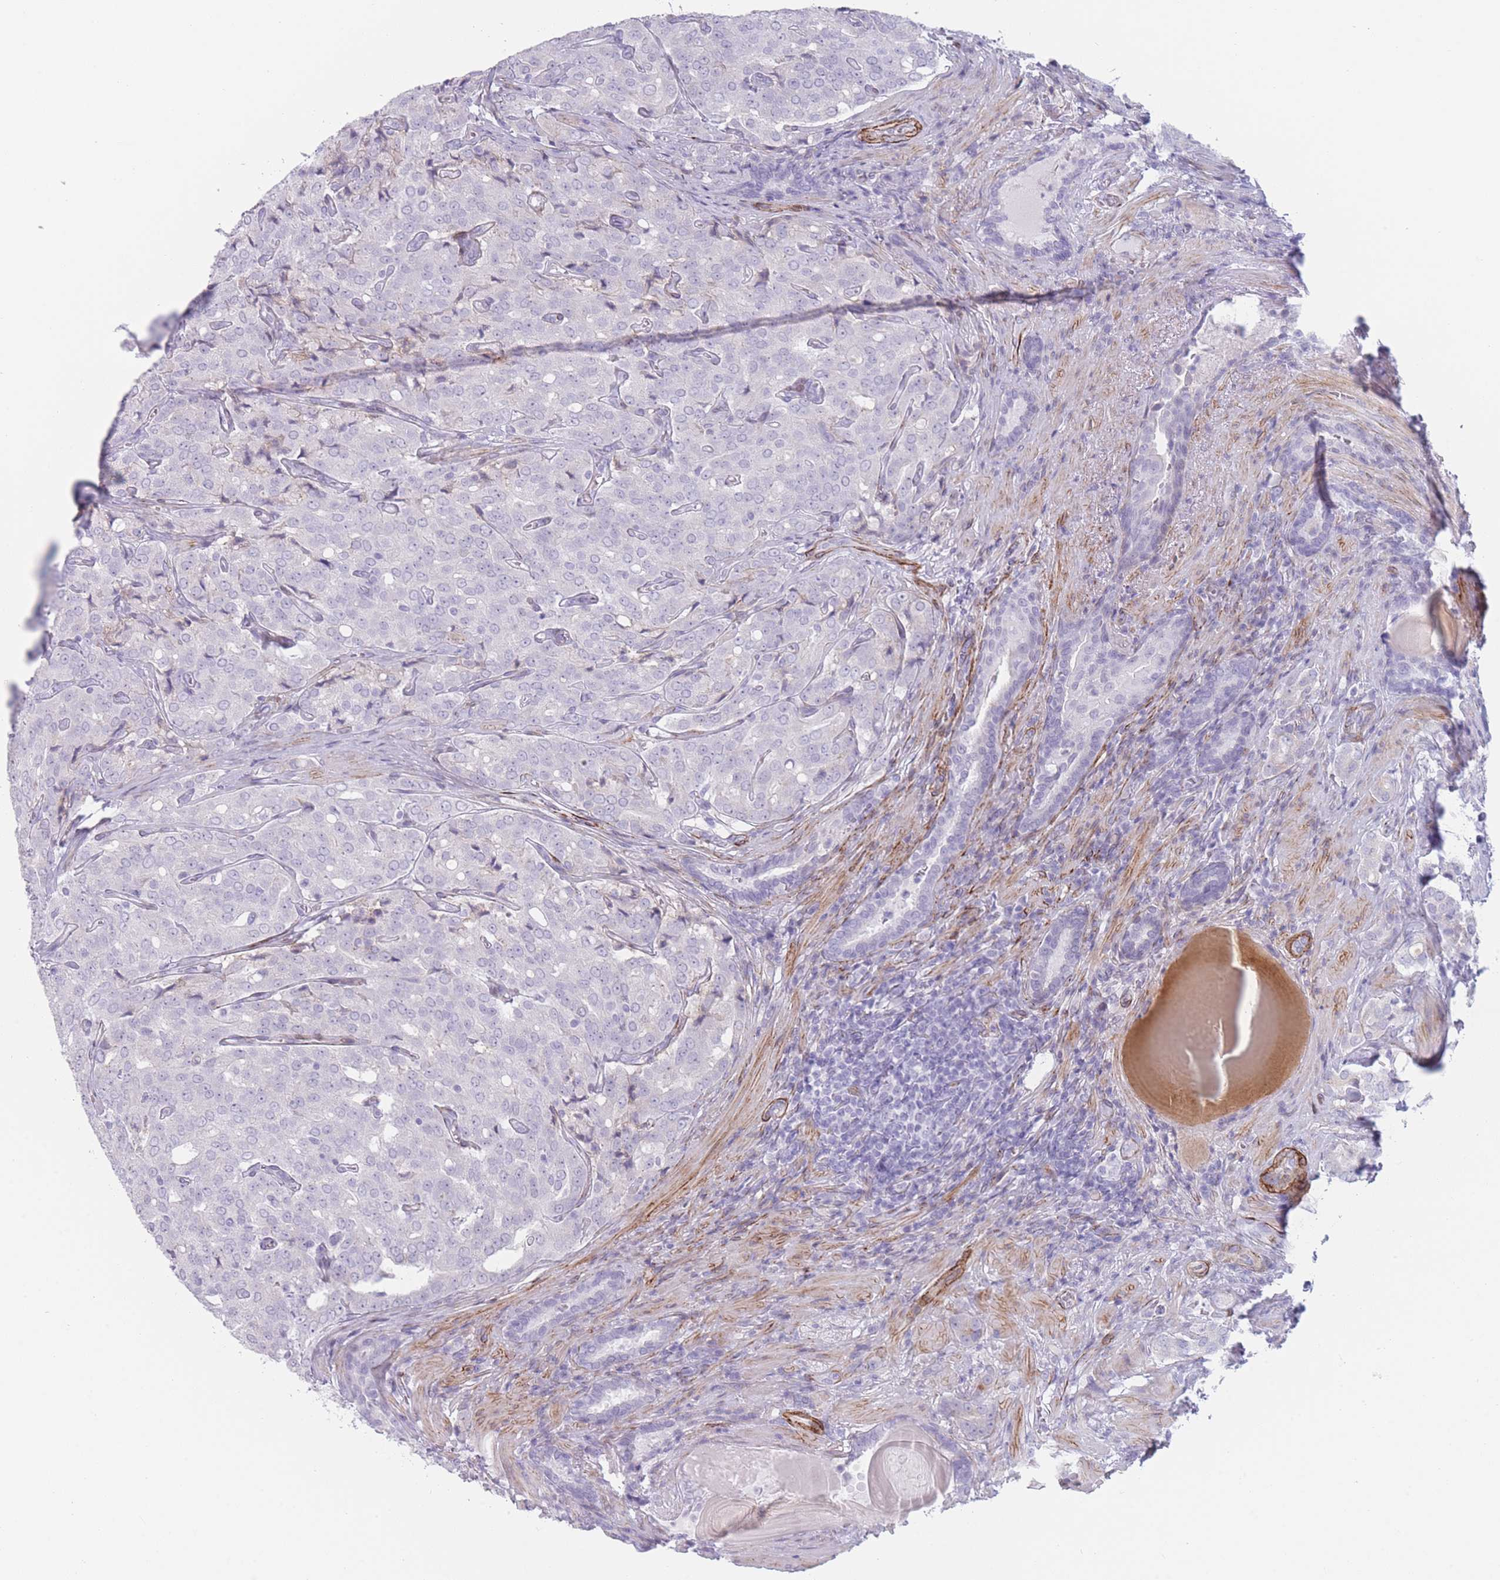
{"staining": {"intensity": "negative", "quantity": "none", "location": "none"}, "tissue": "prostate cancer", "cell_type": "Tumor cells", "image_type": "cancer", "snomed": [{"axis": "morphology", "description": "Adenocarcinoma, High grade"}, {"axis": "topography", "description": "Prostate"}], "caption": "Tumor cells show no significant protein positivity in prostate adenocarcinoma (high-grade). (Stains: DAB immunohistochemistry (IHC) with hematoxylin counter stain, Microscopy: brightfield microscopy at high magnification).", "gene": "IFNA6", "patient": {"sex": "male", "age": 68}}